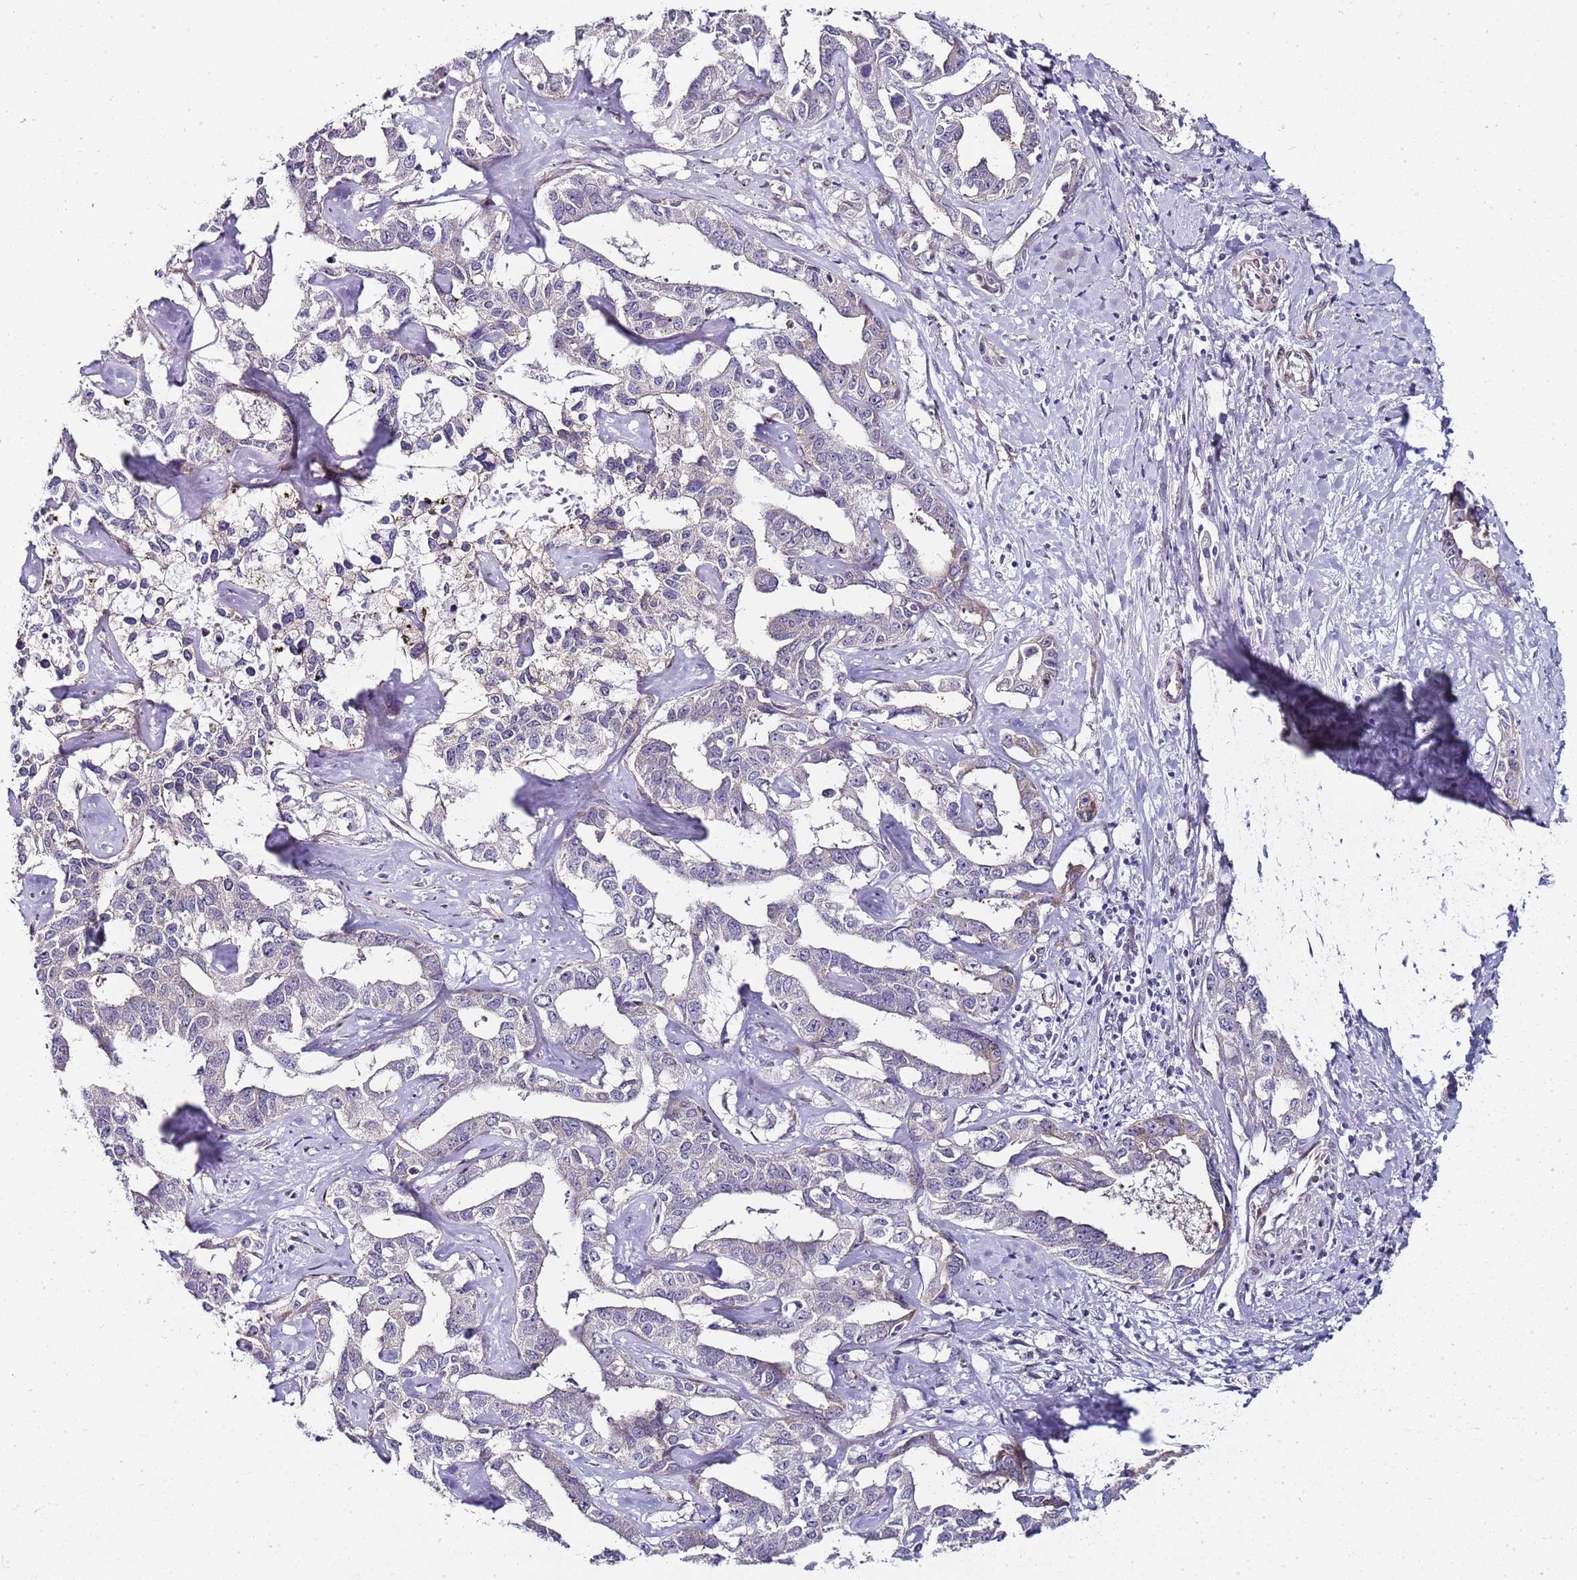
{"staining": {"intensity": "weak", "quantity": "<25%", "location": "cytoplasmic/membranous"}, "tissue": "liver cancer", "cell_type": "Tumor cells", "image_type": "cancer", "snomed": [{"axis": "morphology", "description": "Cholangiocarcinoma"}, {"axis": "topography", "description": "Liver"}], "caption": "The immunohistochemistry photomicrograph has no significant positivity in tumor cells of liver cholangiocarcinoma tissue.", "gene": "TBC1D9", "patient": {"sex": "male", "age": 59}}